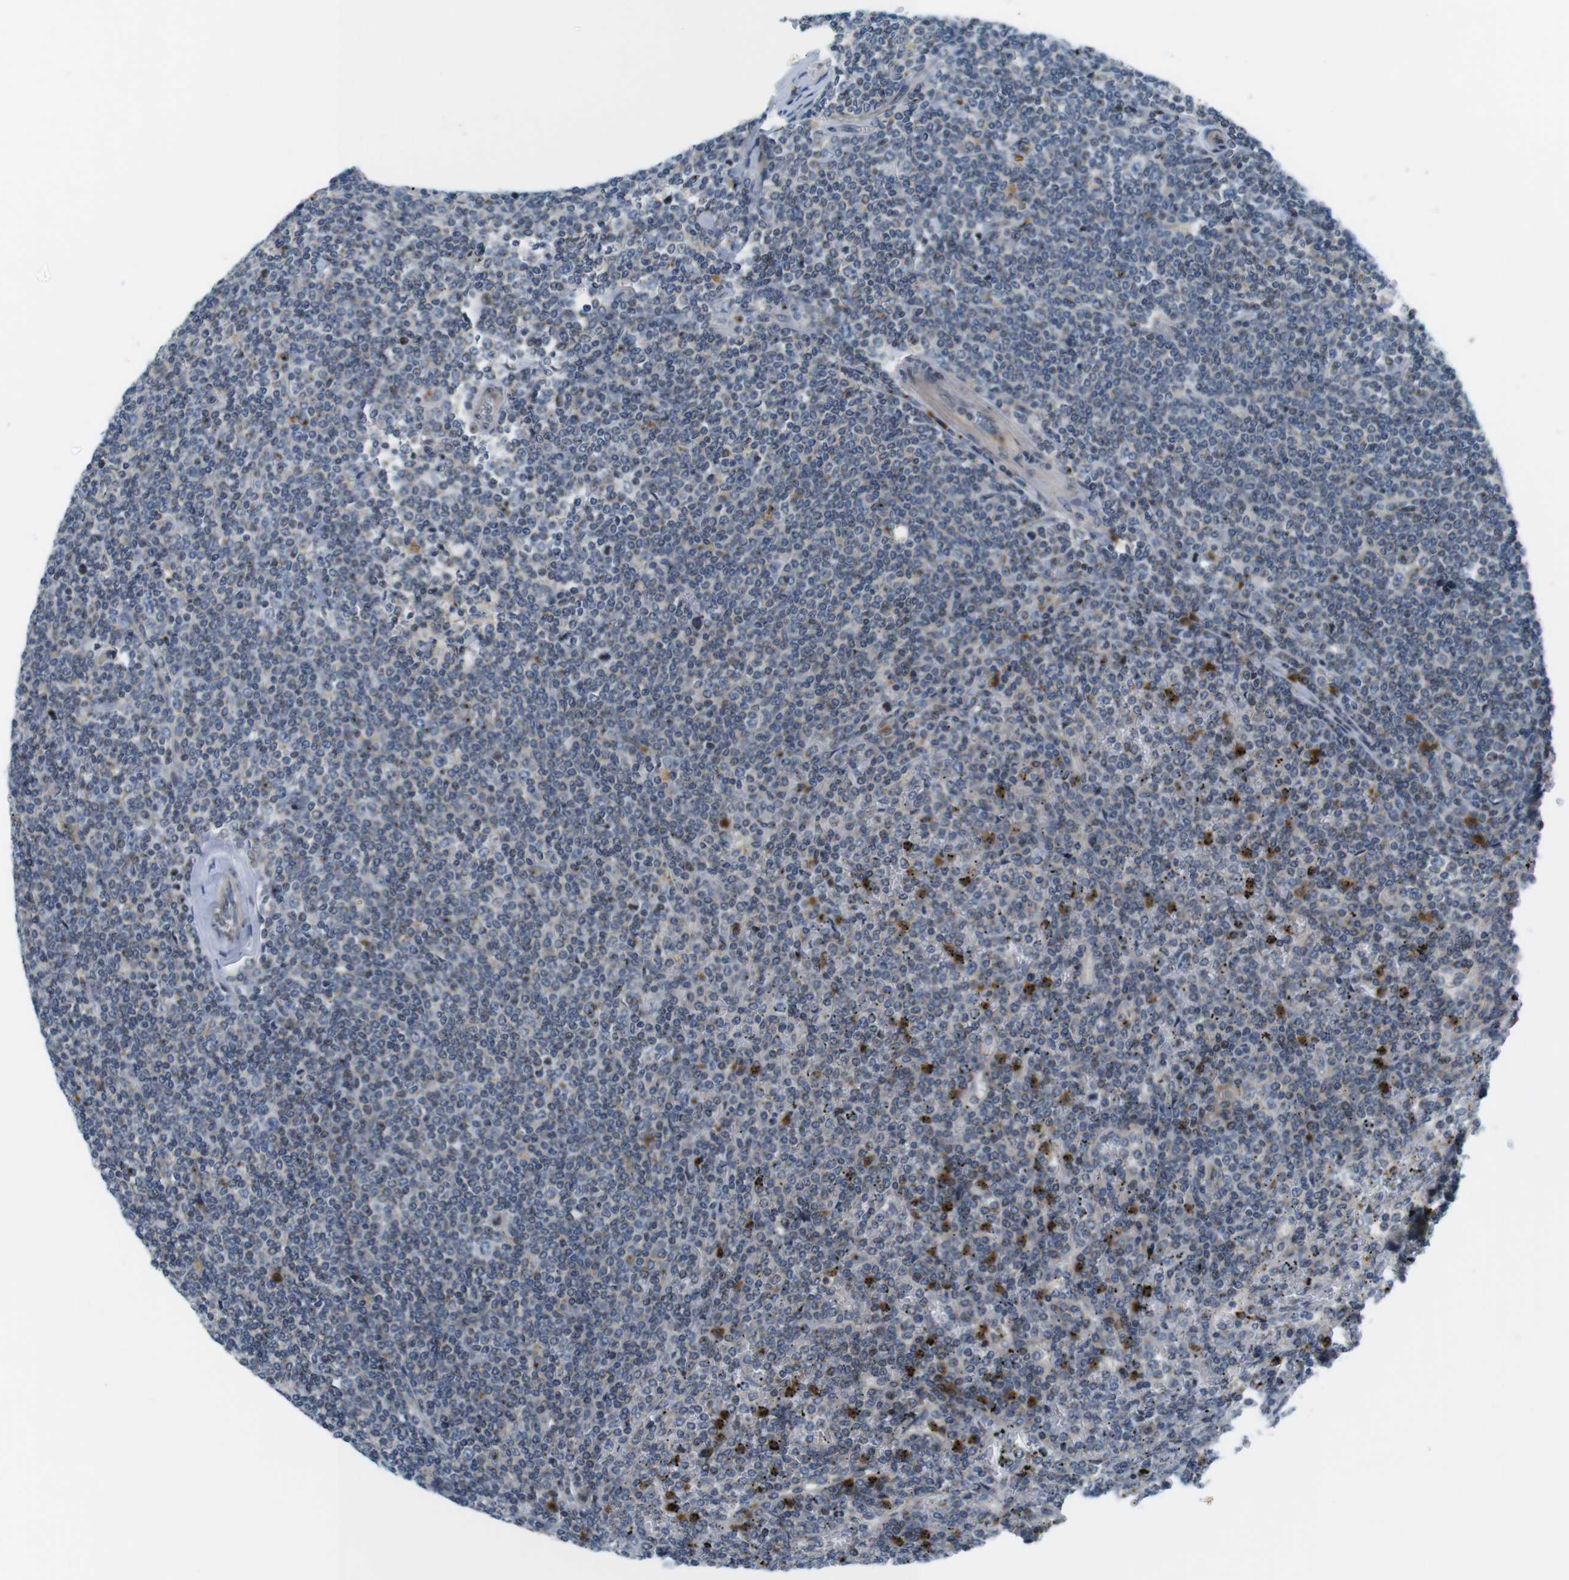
{"staining": {"intensity": "negative", "quantity": "none", "location": "none"}, "tissue": "lymphoma", "cell_type": "Tumor cells", "image_type": "cancer", "snomed": [{"axis": "morphology", "description": "Malignant lymphoma, non-Hodgkin's type, Low grade"}, {"axis": "topography", "description": "Spleen"}], "caption": "Tumor cells show no significant protein positivity in lymphoma.", "gene": "ZDHHC3", "patient": {"sex": "female", "age": 19}}